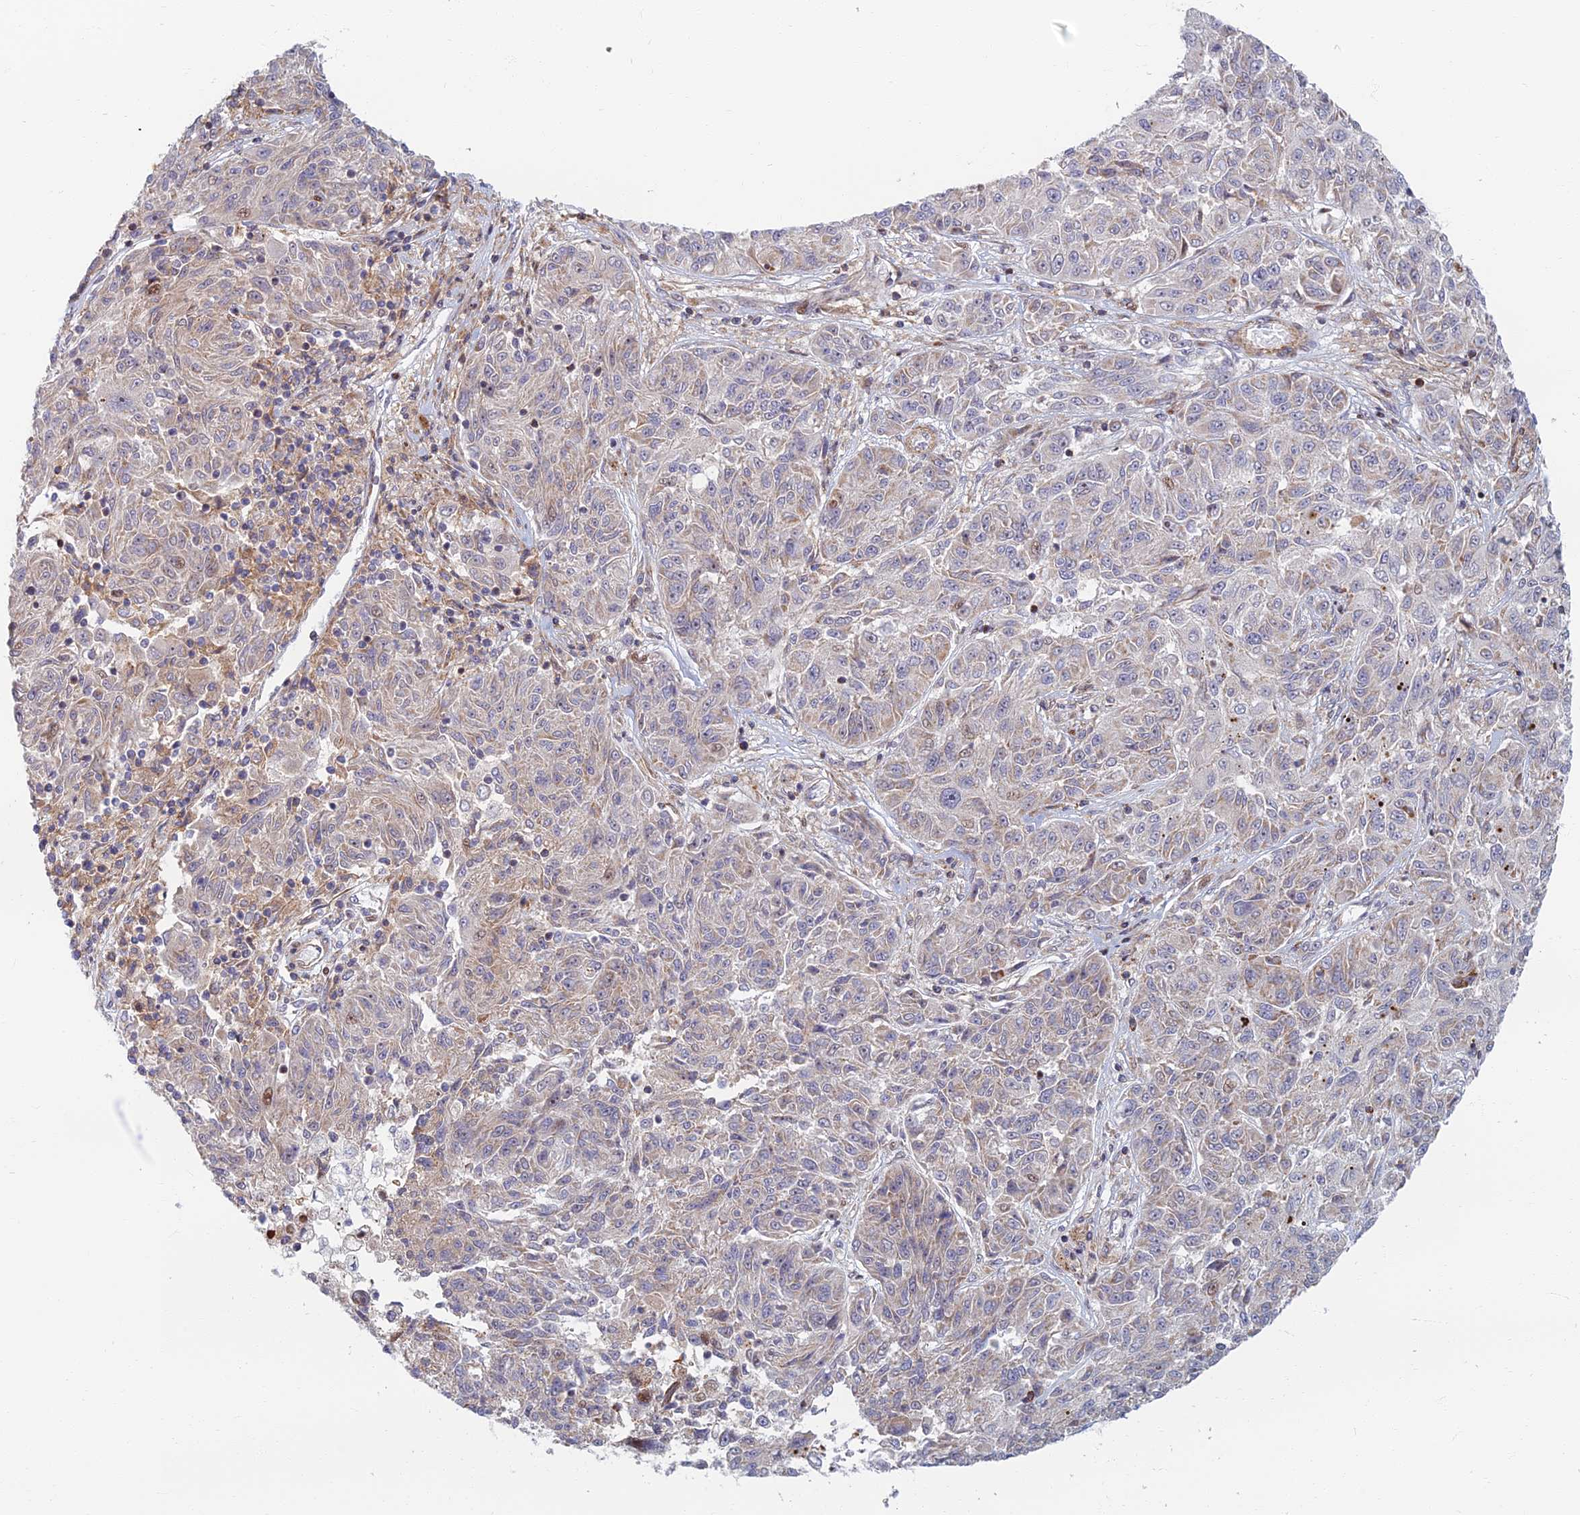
{"staining": {"intensity": "weak", "quantity": "<25%", "location": "cytoplasmic/membranous"}, "tissue": "melanoma", "cell_type": "Tumor cells", "image_type": "cancer", "snomed": [{"axis": "morphology", "description": "Malignant melanoma, NOS"}, {"axis": "topography", "description": "Skin"}], "caption": "Malignant melanoma was stained to show a protein in brown. There is no significant staining in tumor cells.", "gene": "C15orf40", "patient": {"sex": "male", "age": 53}}